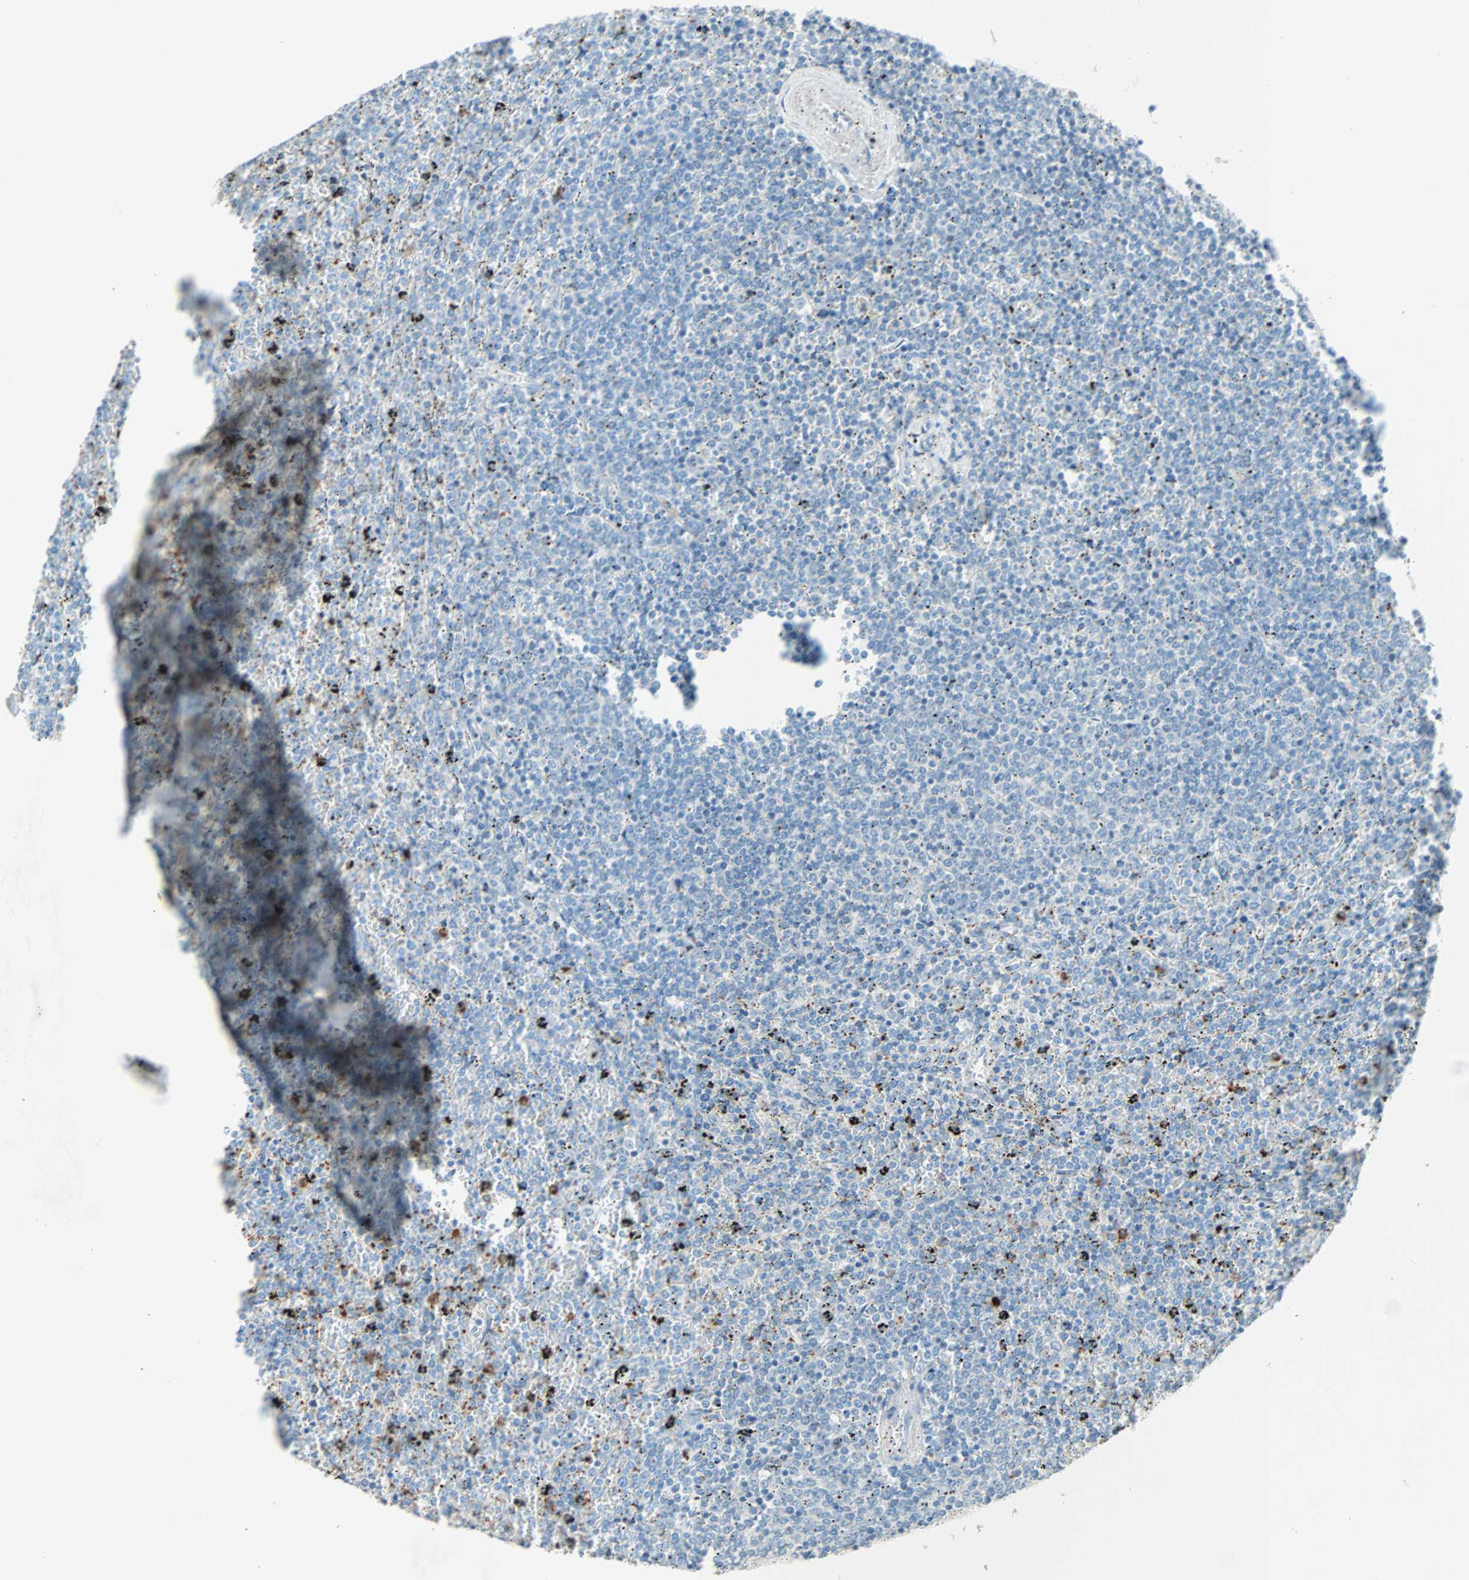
{"staining": {"intensity": "strong", "quantity": "<25%", "location": "cytoplasmic/membranous"}, "tissue": "lymphoma", "cell_type": "Tumor cells", "image_type": "cancer", "snomed": [{"axis": "morphology", "description": "Malignant lymphoma, non-Hodgkin's type, Low grade"}, {"axis": "topography", "description": "Spleen"}], "caption": "Strong cytoplasmic/membranous positivity for a protein is seen in about <25% of tumor cells of low-grade malignant lymphoma, non-Hodgkin's type using immunohistochemistry.", "gene": "LY6G6F", "patient": {"sex": "female", "age": 77}}